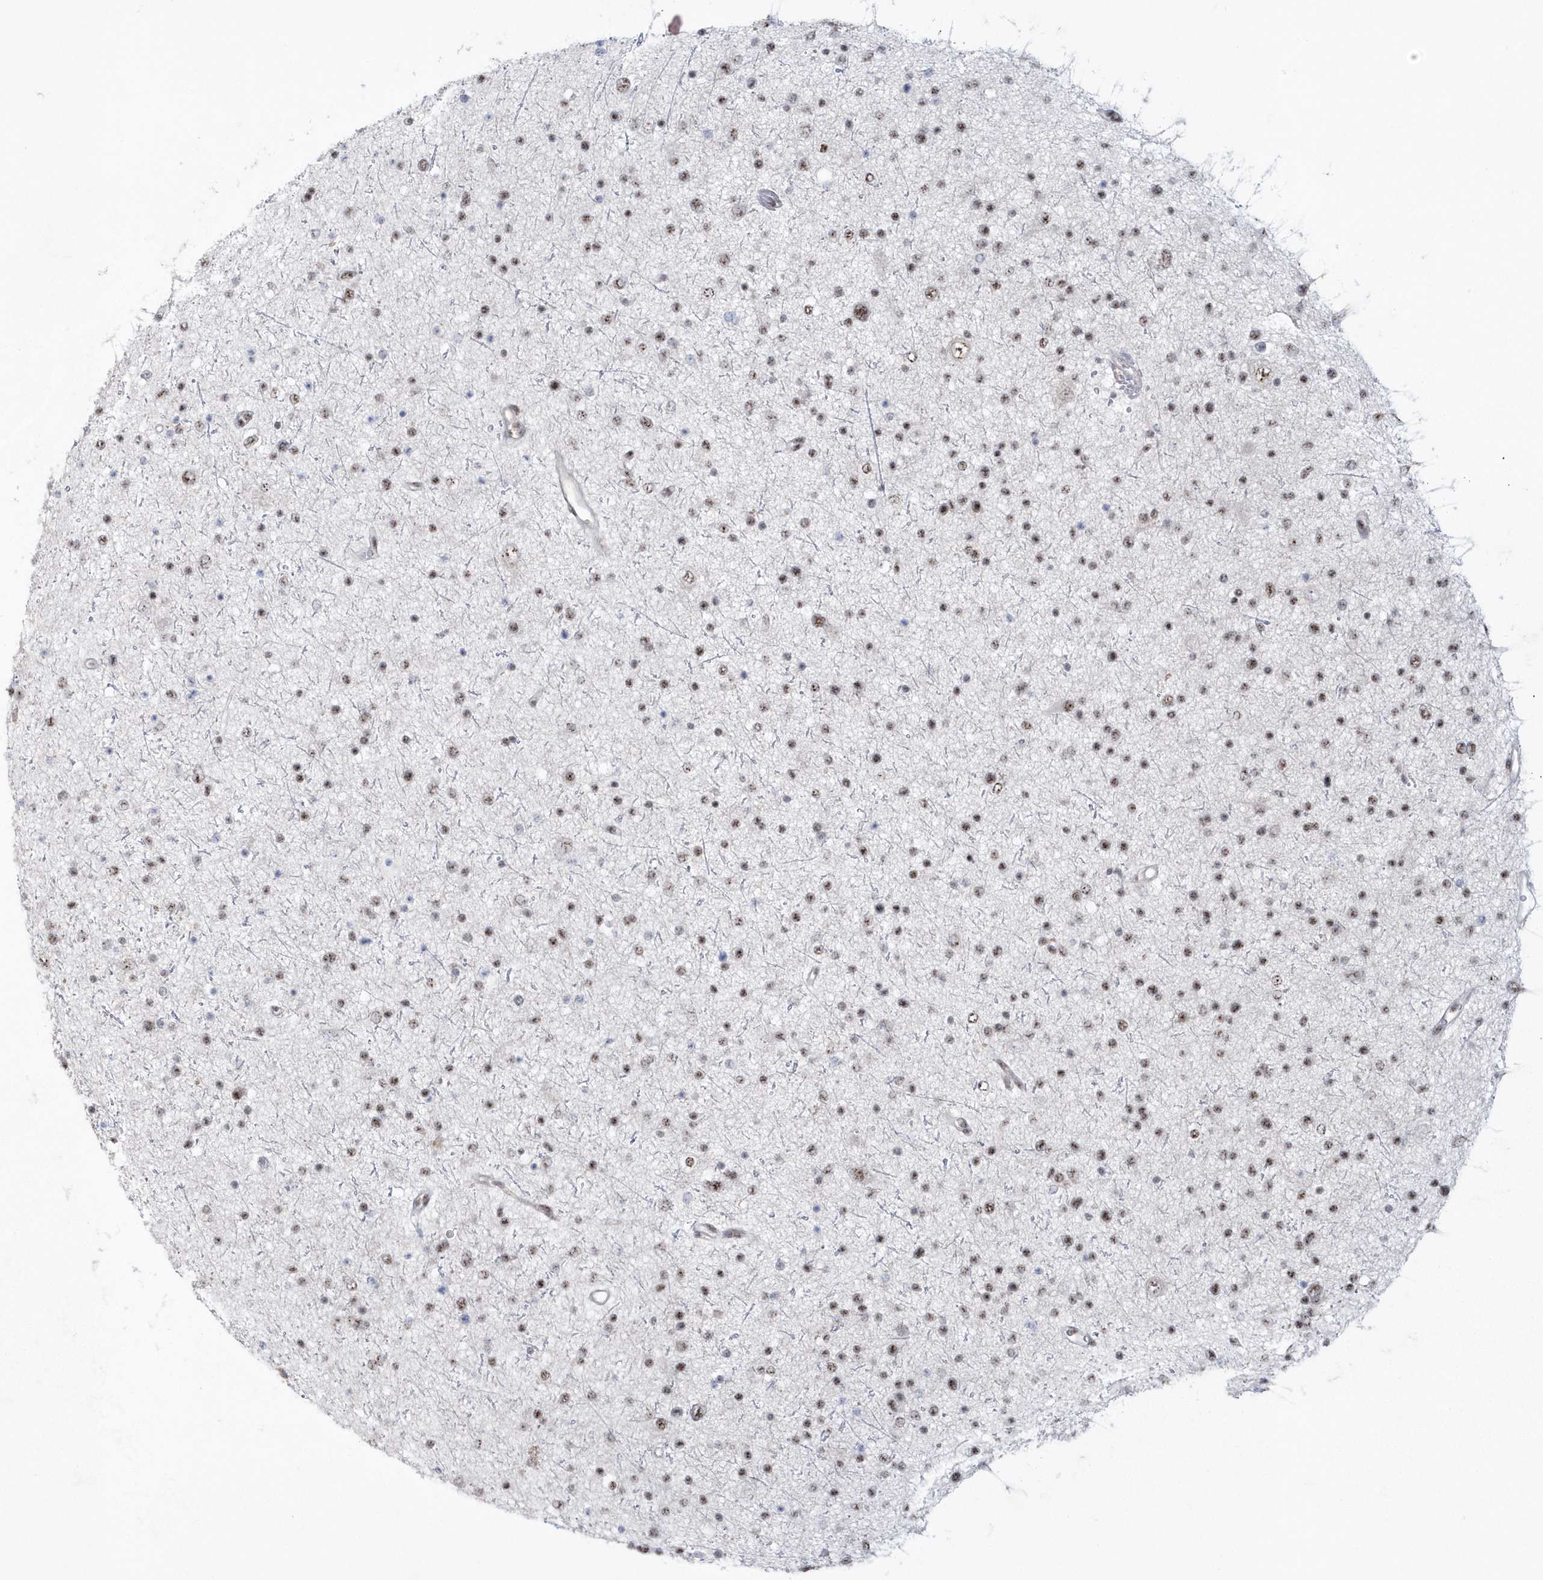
{"staining": {"intensity": "moderate", "quantity": ">75%", "location": "nuclear"}, "tissue": "glioma", "cell_type": "Tumor cells", "image_type": "cancer", "snomed": [{"axis": "morphology", "description": "Glioma, malignant, Low grade"}, {"axis": "topography", "description": "Brain"}], "caption": "IHC photomicrograph of glioma stained for a protein (brown), which reveals medium levels of moderate nuclear expression in approximately >75% of tumor cells.", "gene": "KDM6B", "patient": {"sex": "female", "age": 37}}